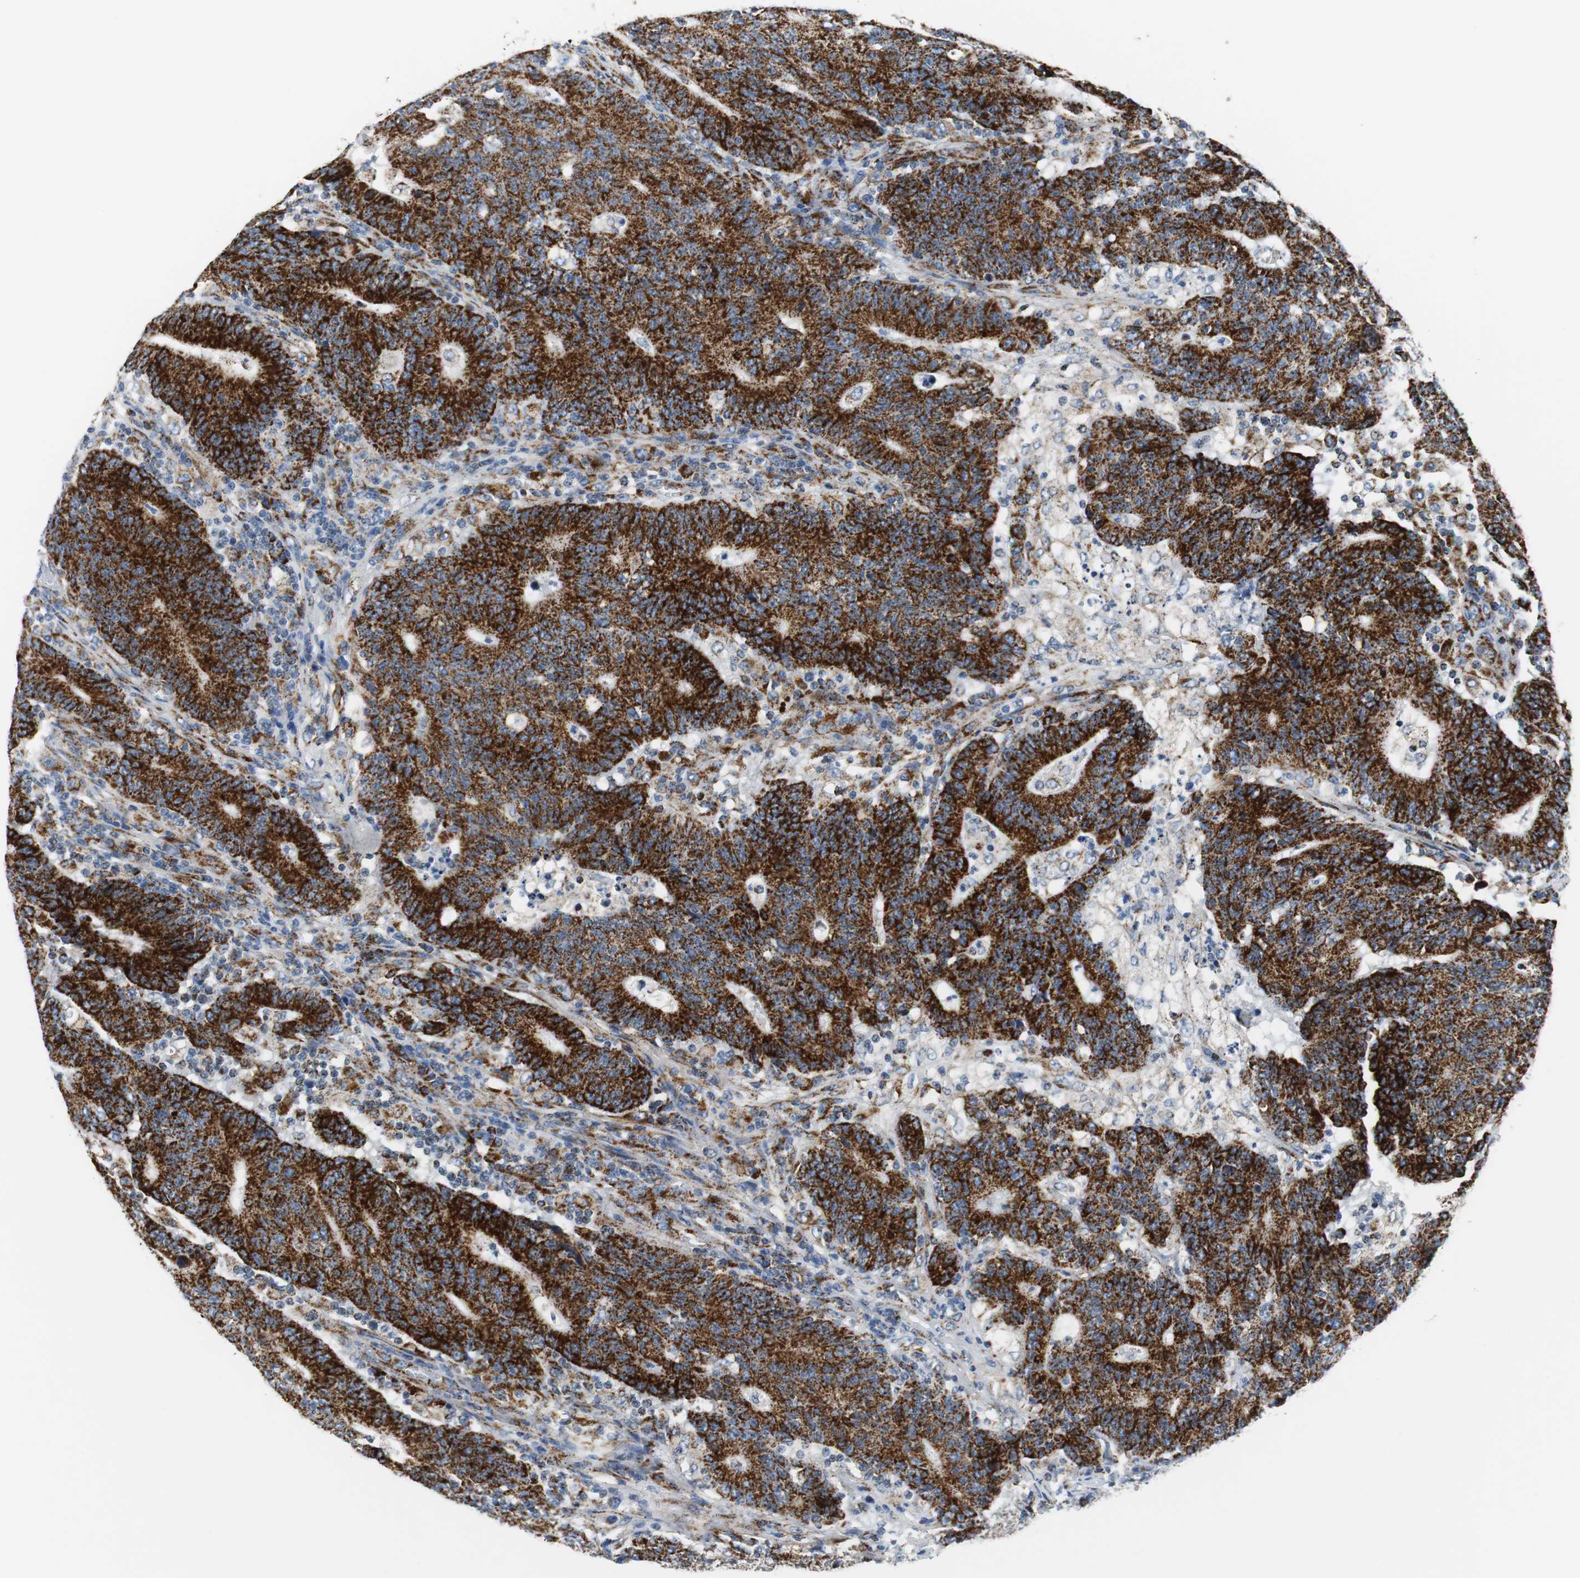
{"staining": {"intensity": "strong", "quantity": ">75%", "location": "cytoplasmic/membranous"}, "tissue": "colorectal cancer", "cell_type": "Tumor cells", "image_type": "cancer", "snomed": [{"axis": "morphology", "description": "Normal tissue, NOS"}, {"axis": "morphology", "description": "Adenocarcinoma, NOS"}, {"axis": "topography", "description": "Colon"}], "caption": "Immunohistochemical staining of colorectal adenocarcinoma reveals high levels of strong cytoplasmic/membranous expression in approximately >75% of tumor cells. Using DAB (3,3'-diaminobenzidine) (brown) and hematoxylin (blue) stains, captured at high magnification using brightfield microscopy.", "gene": "C1QTNF7", "patient": {"sex": "female", "age": 75}}